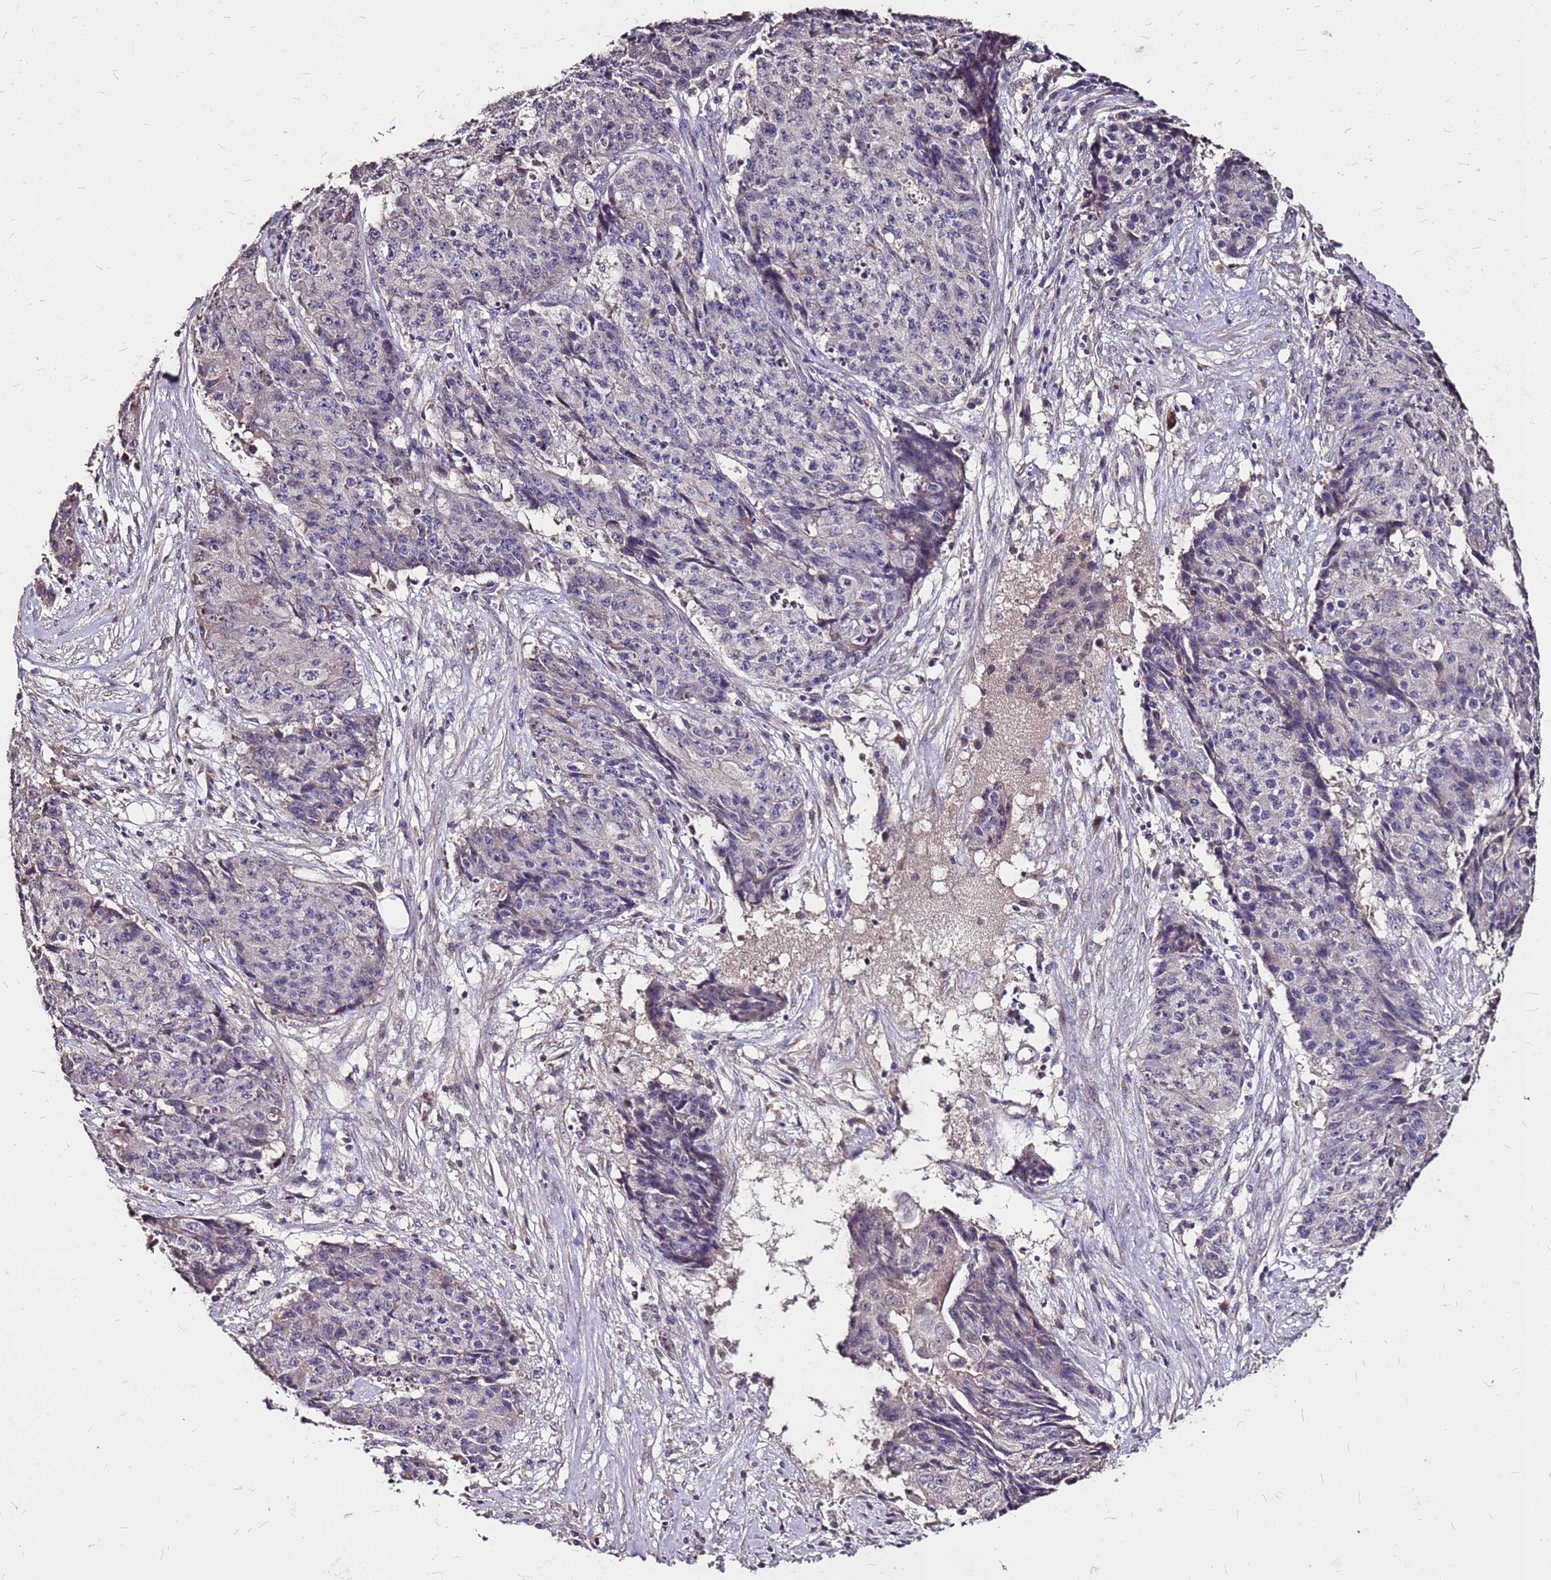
{"staining": {"intensity": "negative", "quantity": "none", "location": "none"}, "tissue": "ovarian cancer", "cell_type": "Tumor cells", "image_type": "cancer", "snomed": [{"axis": "morphology", "description": "Carcinoma, endometroid"}, {"axis": "topography", "description": "Ovary"}], "caption": "This histopathology image is of ovarian endometroid carcinoma stained with immunohistochemistry to label a protein in brown with the nuclei are counter-stained blue. There is no expression in tumor cells. (DAB immunohistochemistry visualized using brightfield microscopy, high magnification).", "gene": "DCDC2C", "patient": {"sex": "female", "age": 42}}